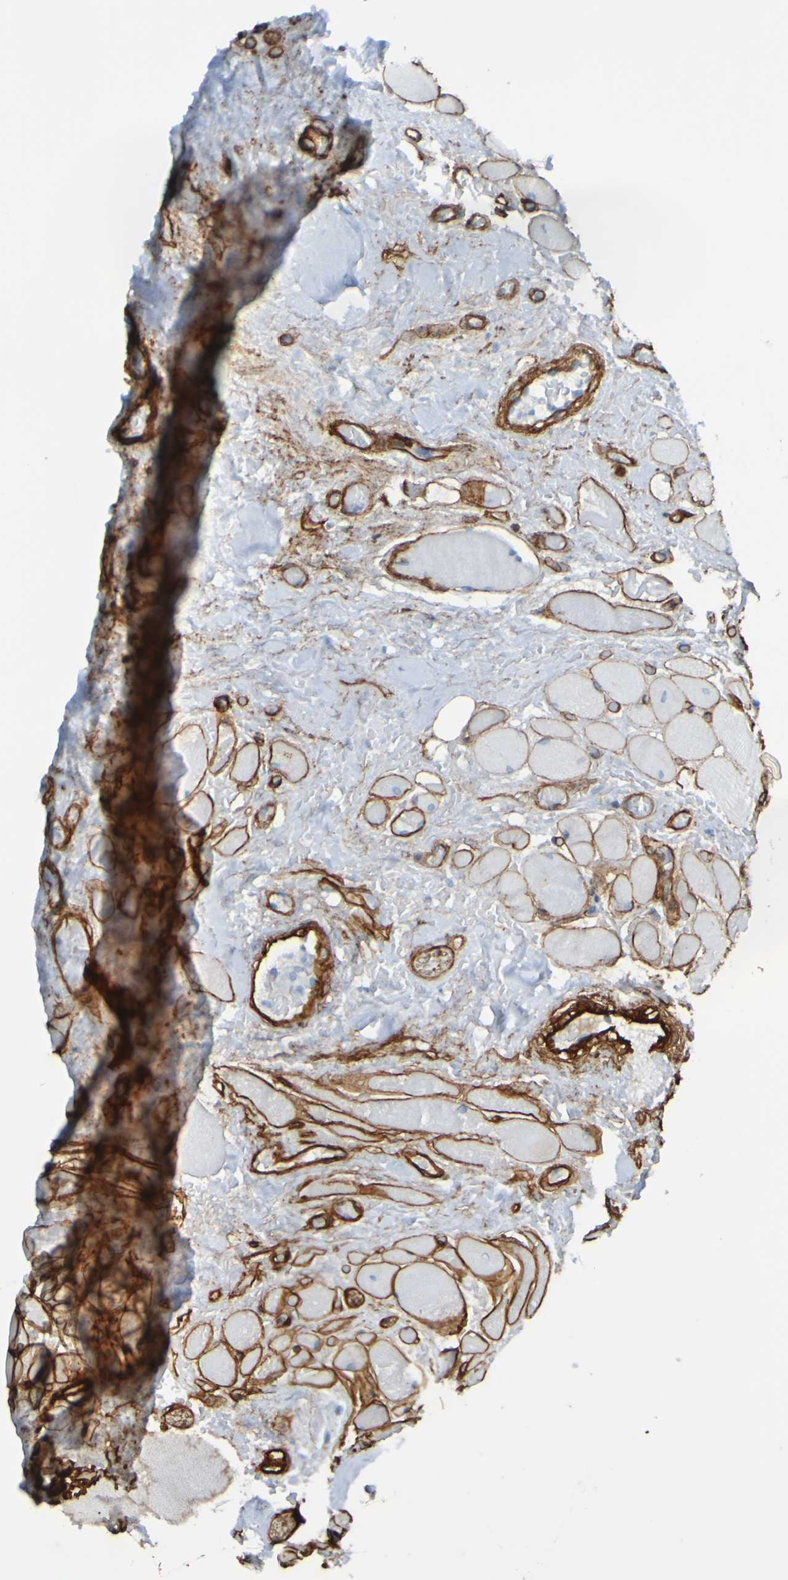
{"staining": {"intensity": "negative", "quantity": "none", "location": "none"}, "tissue": "oral mucosa", "cell_type": "Squamous epithelial cells", "image_type": "normal", "snomed": [{"axis": "morphology", "description": "Normal tissue, NOS"}, {"axis": "morphology", "description": "Squamous cell carcinoma, NOS"}, {"axis": "topography", "description": "Skeletal muscle"}, {"axis": "topography", "description": "Adipose tissue"}, {"axis": "topography", "description": "Vascular tissue"}, {"axis": "topography", "description": "Oral tissue"}, {"axis": "topography", "description": "Peripheral nerve tissue"}, {"axis": "topography", "description": "Head-Neck"}], "caption": "Squamous epithelial cells are negative for brown protein staining in benign oral mucosa. The staining is performed using DAB (3,3'-diaminobenzidine) brown chromogen with nuclei counter-stained in using hematoxylin.", "gene": "COL4A2", "patient": {"sex": "male", "age": 71}}